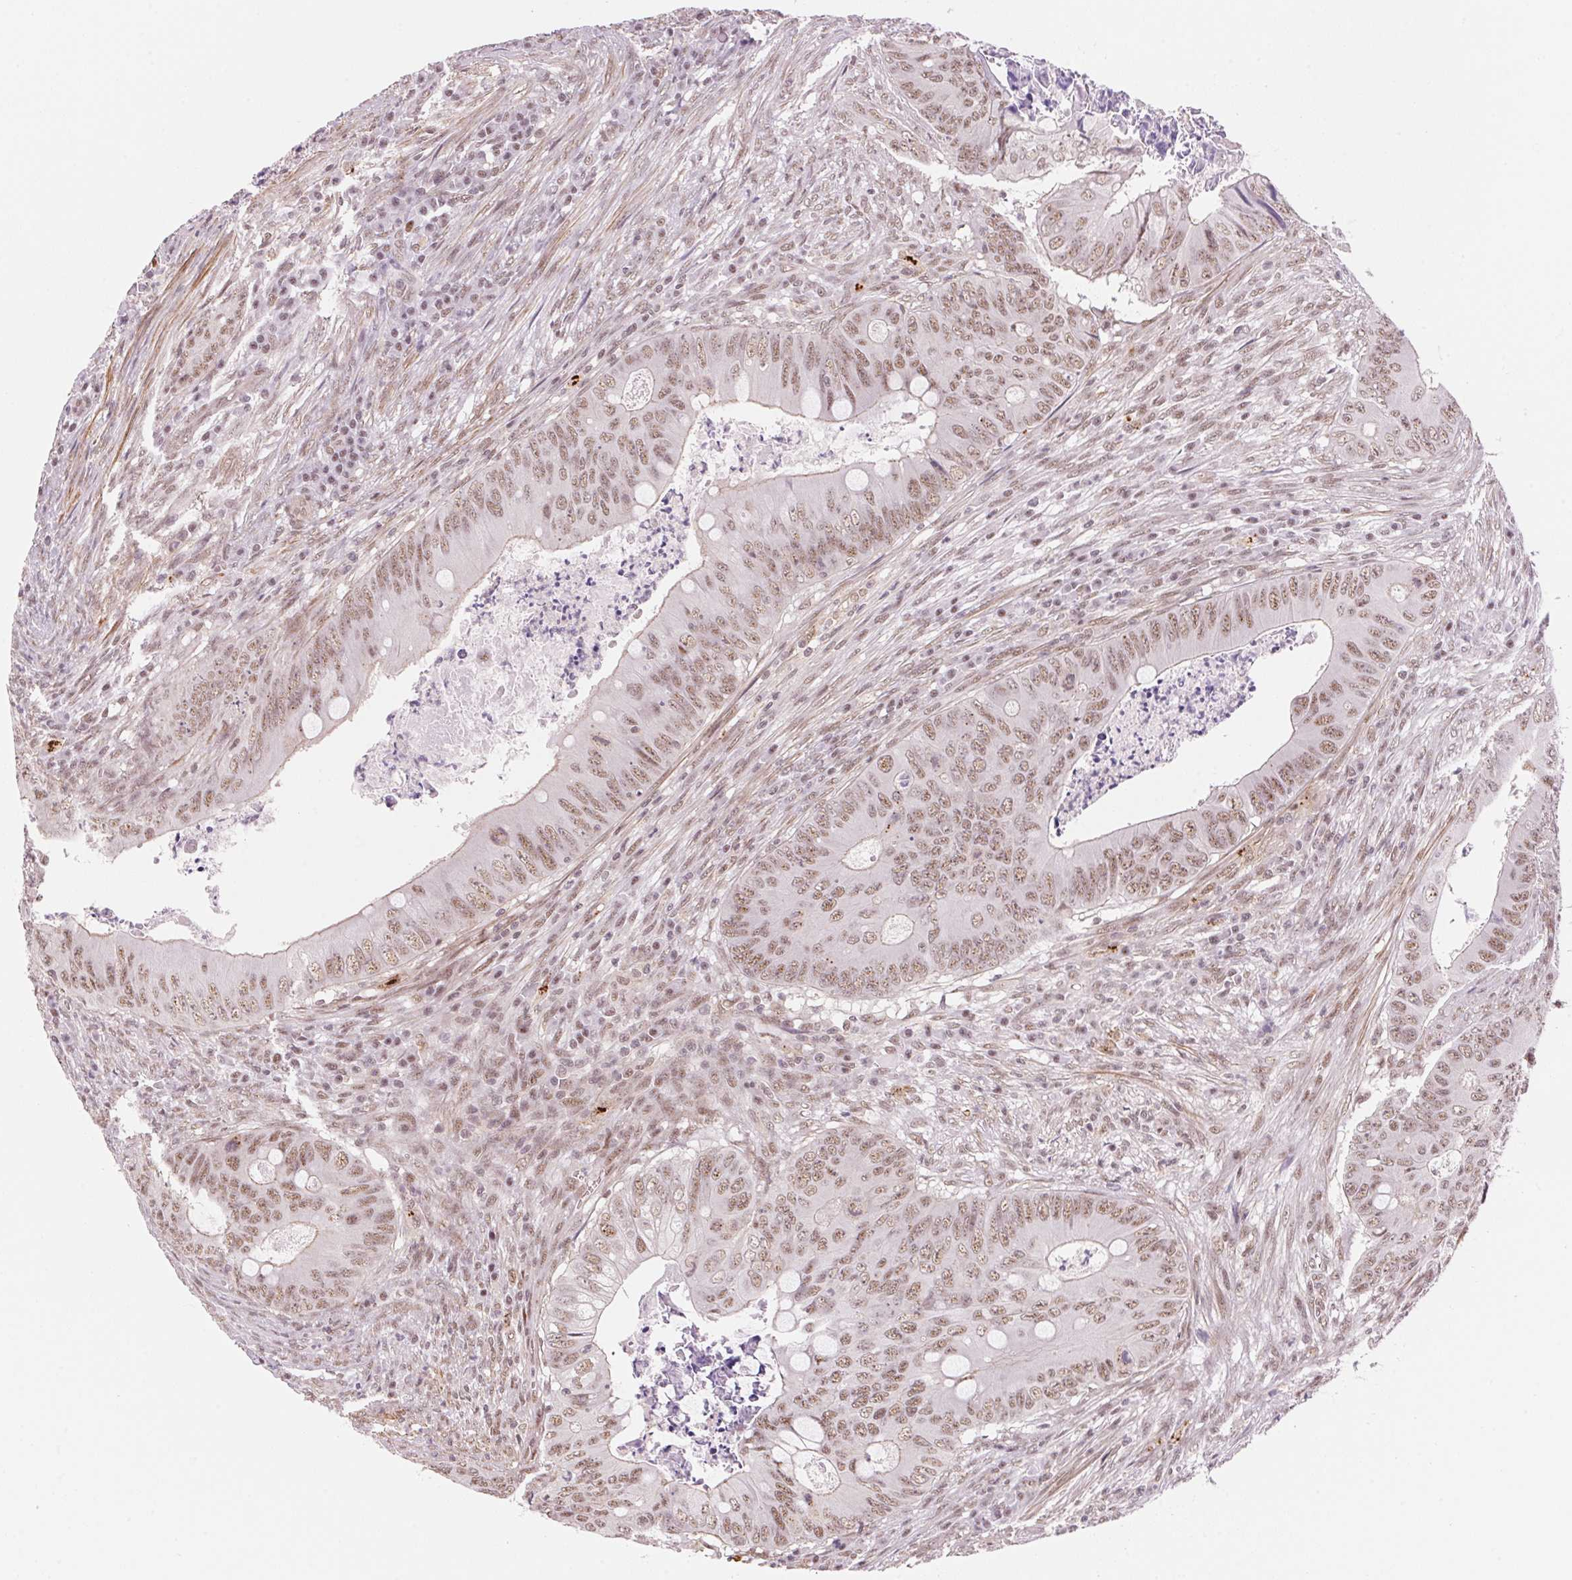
{"staining": {"intensity": "moderate", "quantity": ">75%", "location": "nuclear"}, "tissue": "colorectal cancer", "cell_type": "Tumor cells", "image_type": "cancer", "snomed": [{"axis": "morphology", "description": "Adenocarcinoma, NOS"}, {"axis": "topography", "description": "Colon"}], "caption": "Protein expression analysis of human colorectal adenocarcinoma reveals moderate nuclear expression in approximately >75% of tumor cells.", "gene": "HNRNPDL", "patient": {"sex": "female", "age": 74}}